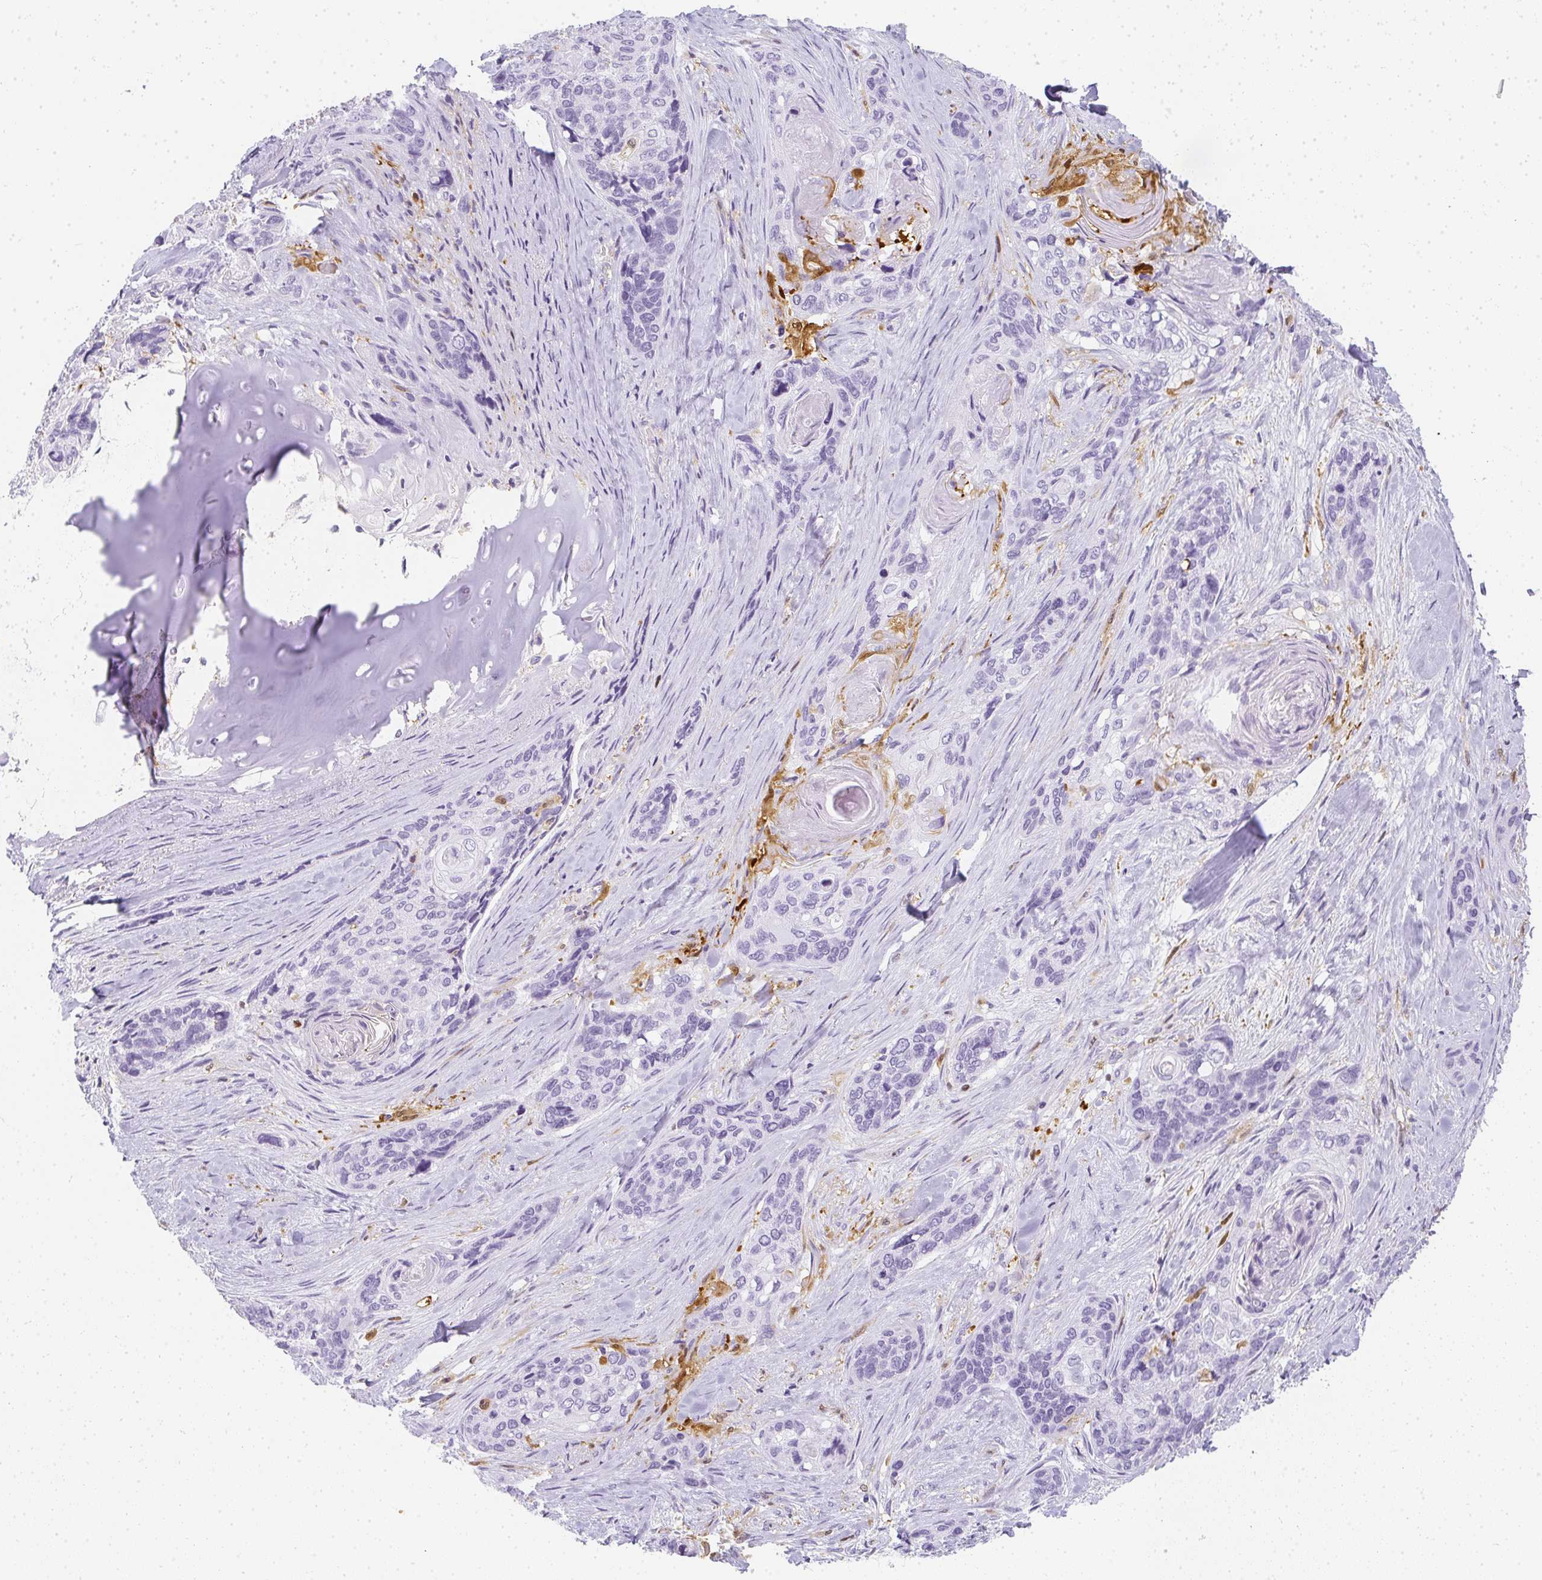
{"staining": {"intensity": "negative", "quantity": "none", "location": "none"}, "tissue": "lung cancer", "cell_type": "Tumor cells", "image_type": "cancer", "snomed": [{"axis": "morphology", "description": "Squamous cell carcinoma, NOS"}, {"axis": "morphology", "description": "Squamous cell carcinoma, metastatic, NOS"}, {"axis": "topography", "description": "Lymph node"}, {"axis": "topography", "description": "Lung"}], "caption": "This is a histopathology image of immunohistochemistry (IHC) staining of lung cancer, which shows no positivity in tumor cells.", "gene": "HK3", "patient": {"sex": "male", "age": 41}}